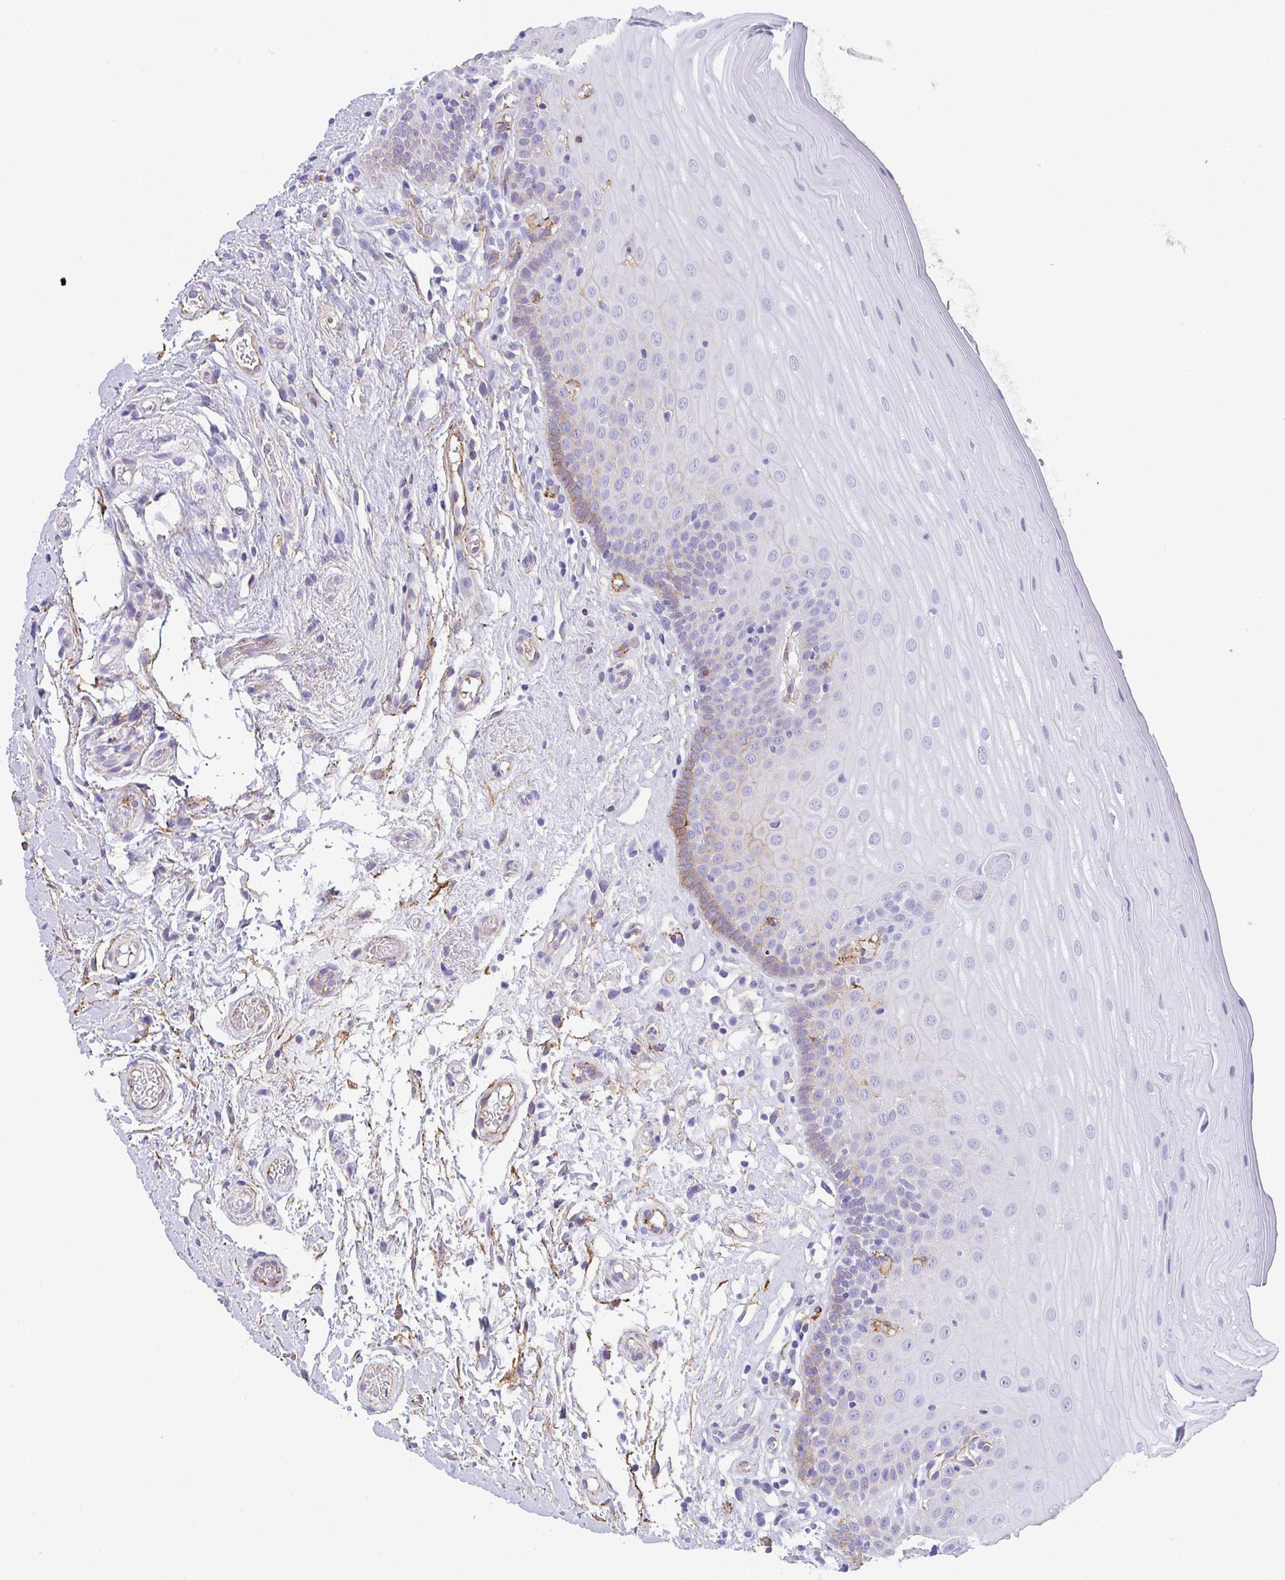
{"staining": {"intensity": "moderate", "quantity": "<25%", "location": "cytoplasmic/membranous"}, "tissue": "oral mucosa", "cell_type": "Squamous epithelial cells", "image_type": "normal", "snomed": [{"axis": "morphology", "description": "Normal tissue, NOS"}, {"axis": "topography", "description": "Oral tissue"}, {"axis": "topography", "description": "Tounge, NOS"}, {"axis": "topography", "description": "Head-Neck"}], "caption": "Immunohistochemical staining of unremarkable human oral mucosa reveals <25% levels of moderate cytoplasmic/membranous protein expression in approximately <25% of squamous epithelial cells.", "gene": "DBN1", "patient": {"sex": "female", "age": 84}}